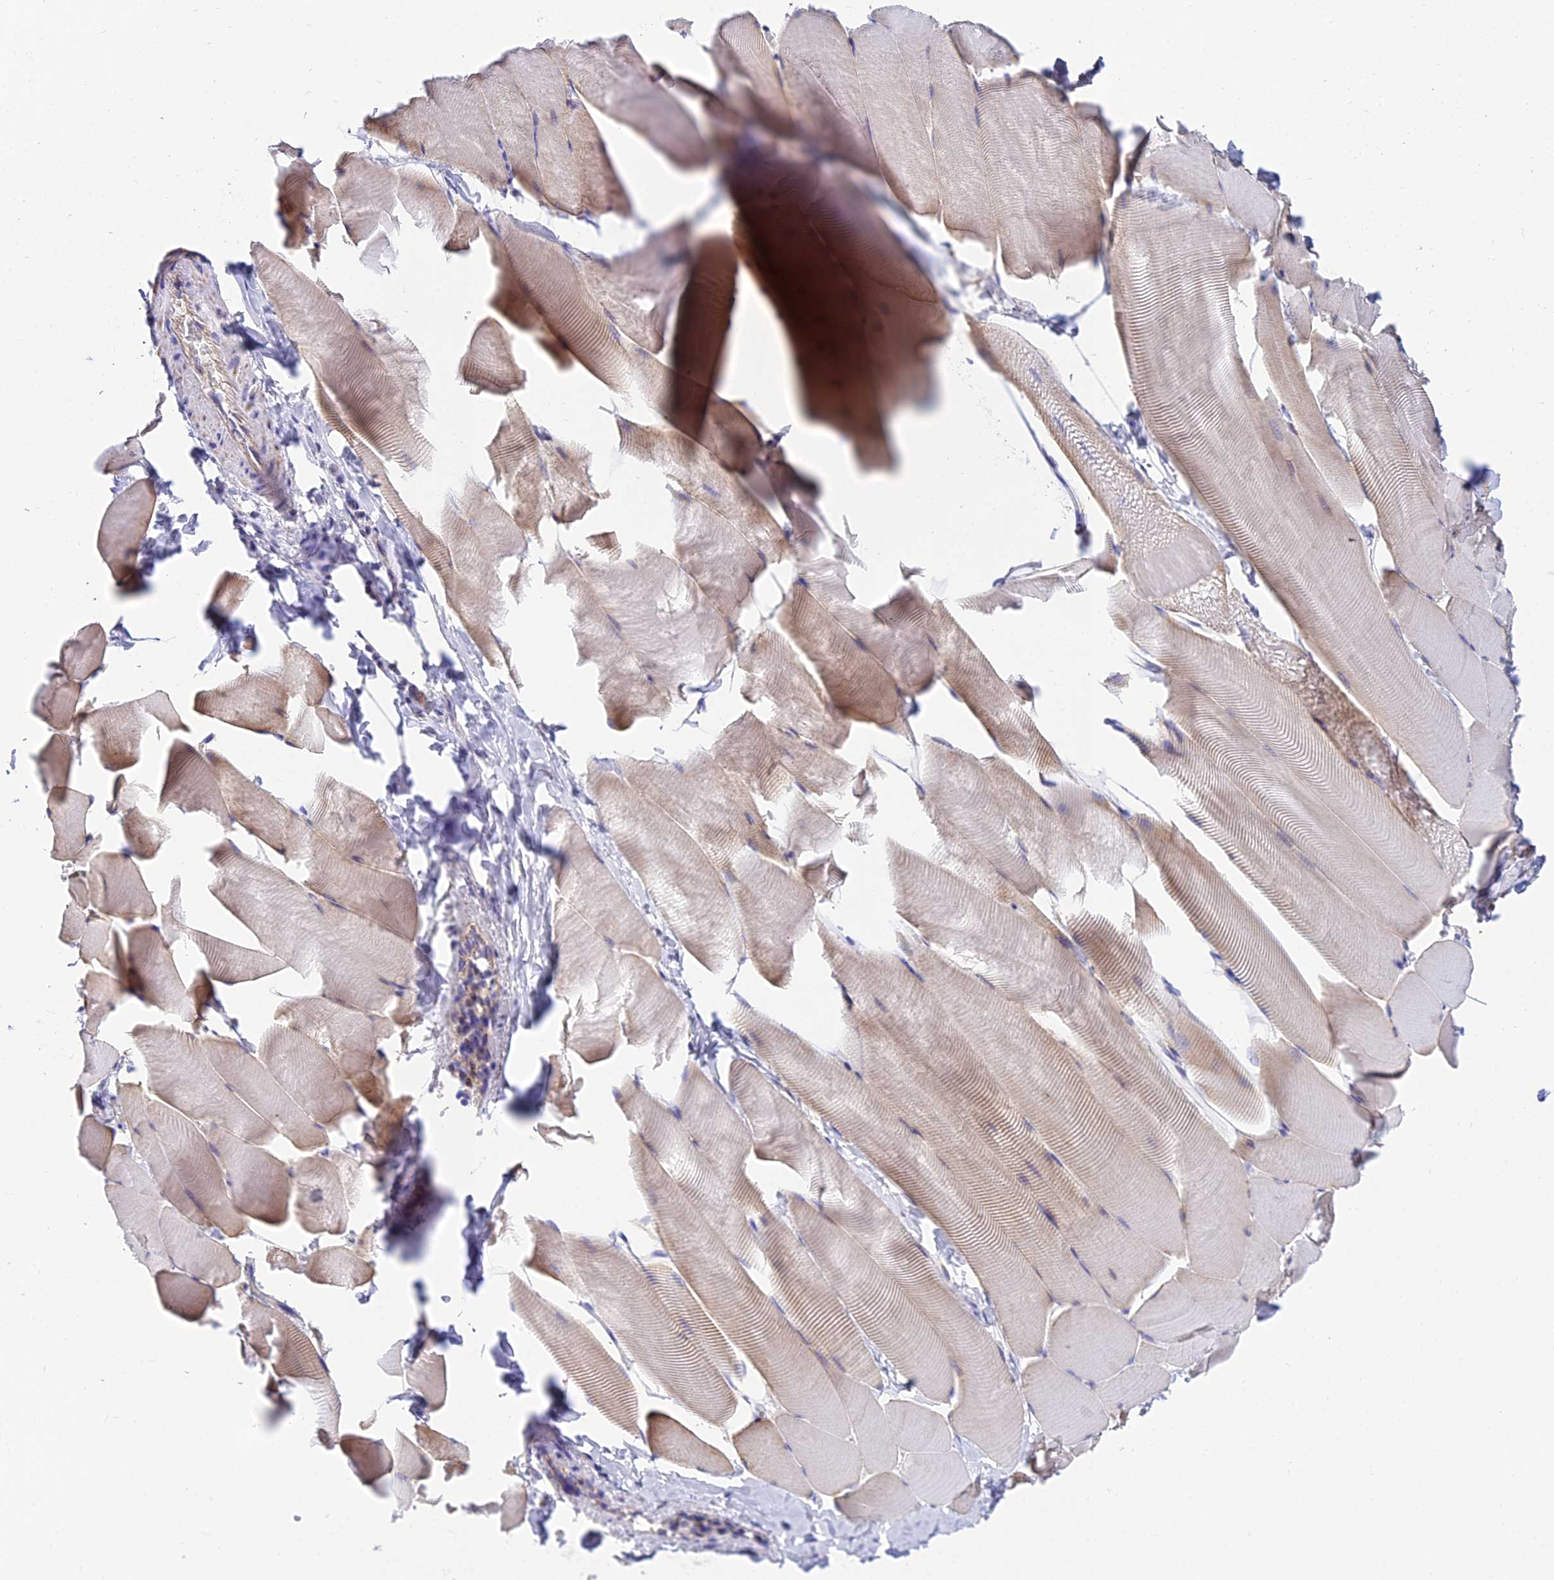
{"staining": {"intensity": "weak", "quantity": "<25%", "location": "cytoplasmic/membranous"}, "tissue": "skeletal muscle", "cell_type": "Myocytes", "image_type": "normal", "snomed": [{"axis": "morphology", "description": "Normal tissue, NOS"}, {"axis": "topography", "description": "Skeletal muscle"}], "caption": "Myocytes show no significant positivity in benign skeletal muscle.", "gene": "NIPSNAP3A", "patient": {"sex": "male", "age": 25}}